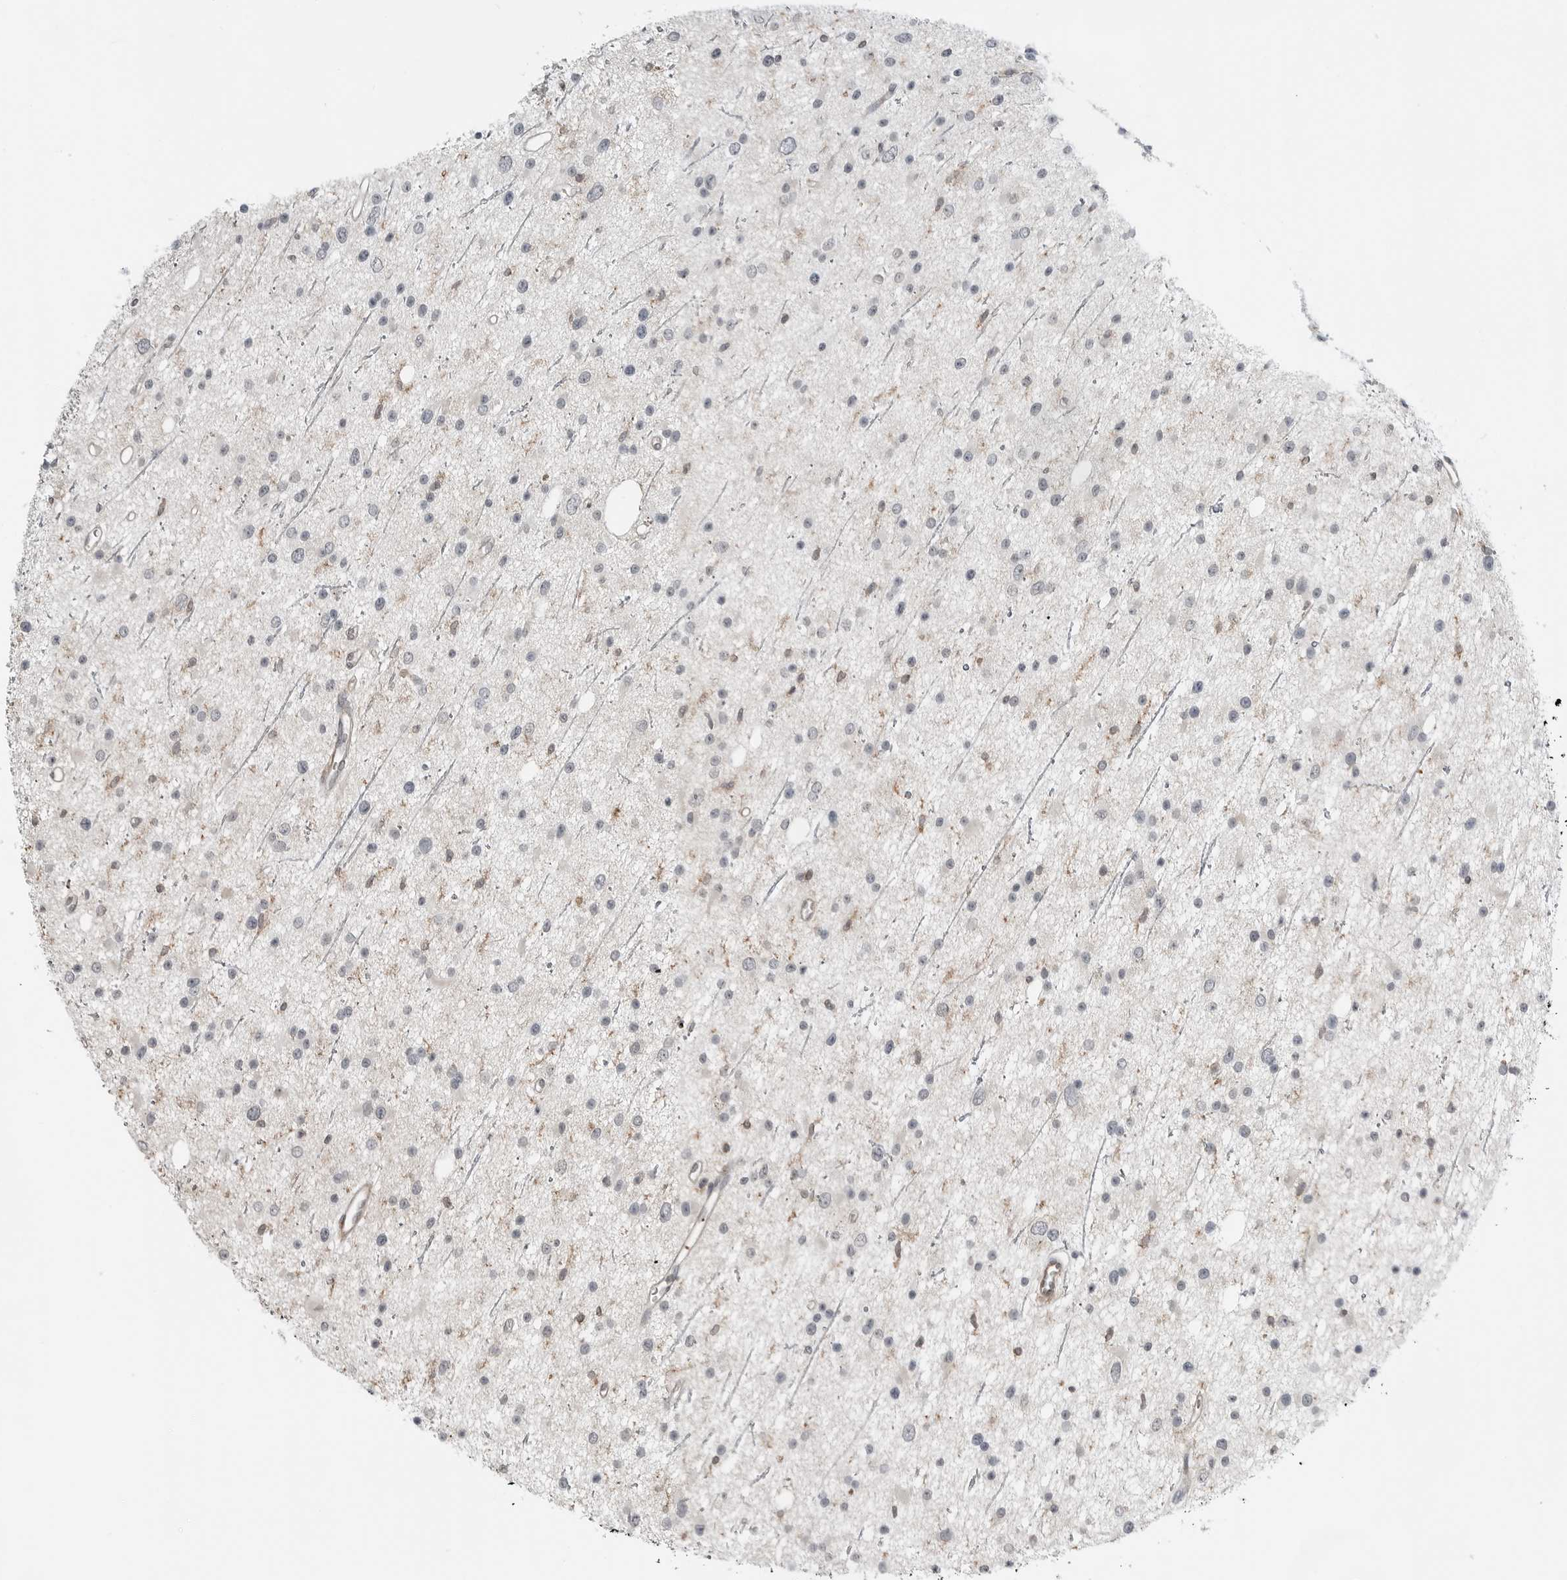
{"staining": {"intensity": "negative", "quantity": "none", "location": "none"}, "tissue": "glioma", "cell_type": "Tumor cells", "image_type": "cancer", "snomed": [{"axis": "morphology", "description": "Glioma, malignant, Low grade"}, {"axis": "topography", "description": "Cerebral cortex"}], "caption": "Glioma was stained to show a protein in brown. There is no significant expression in tumor cells.", "gene": "LEFTY2", "patient": {"sex": "female", "age": 39}}